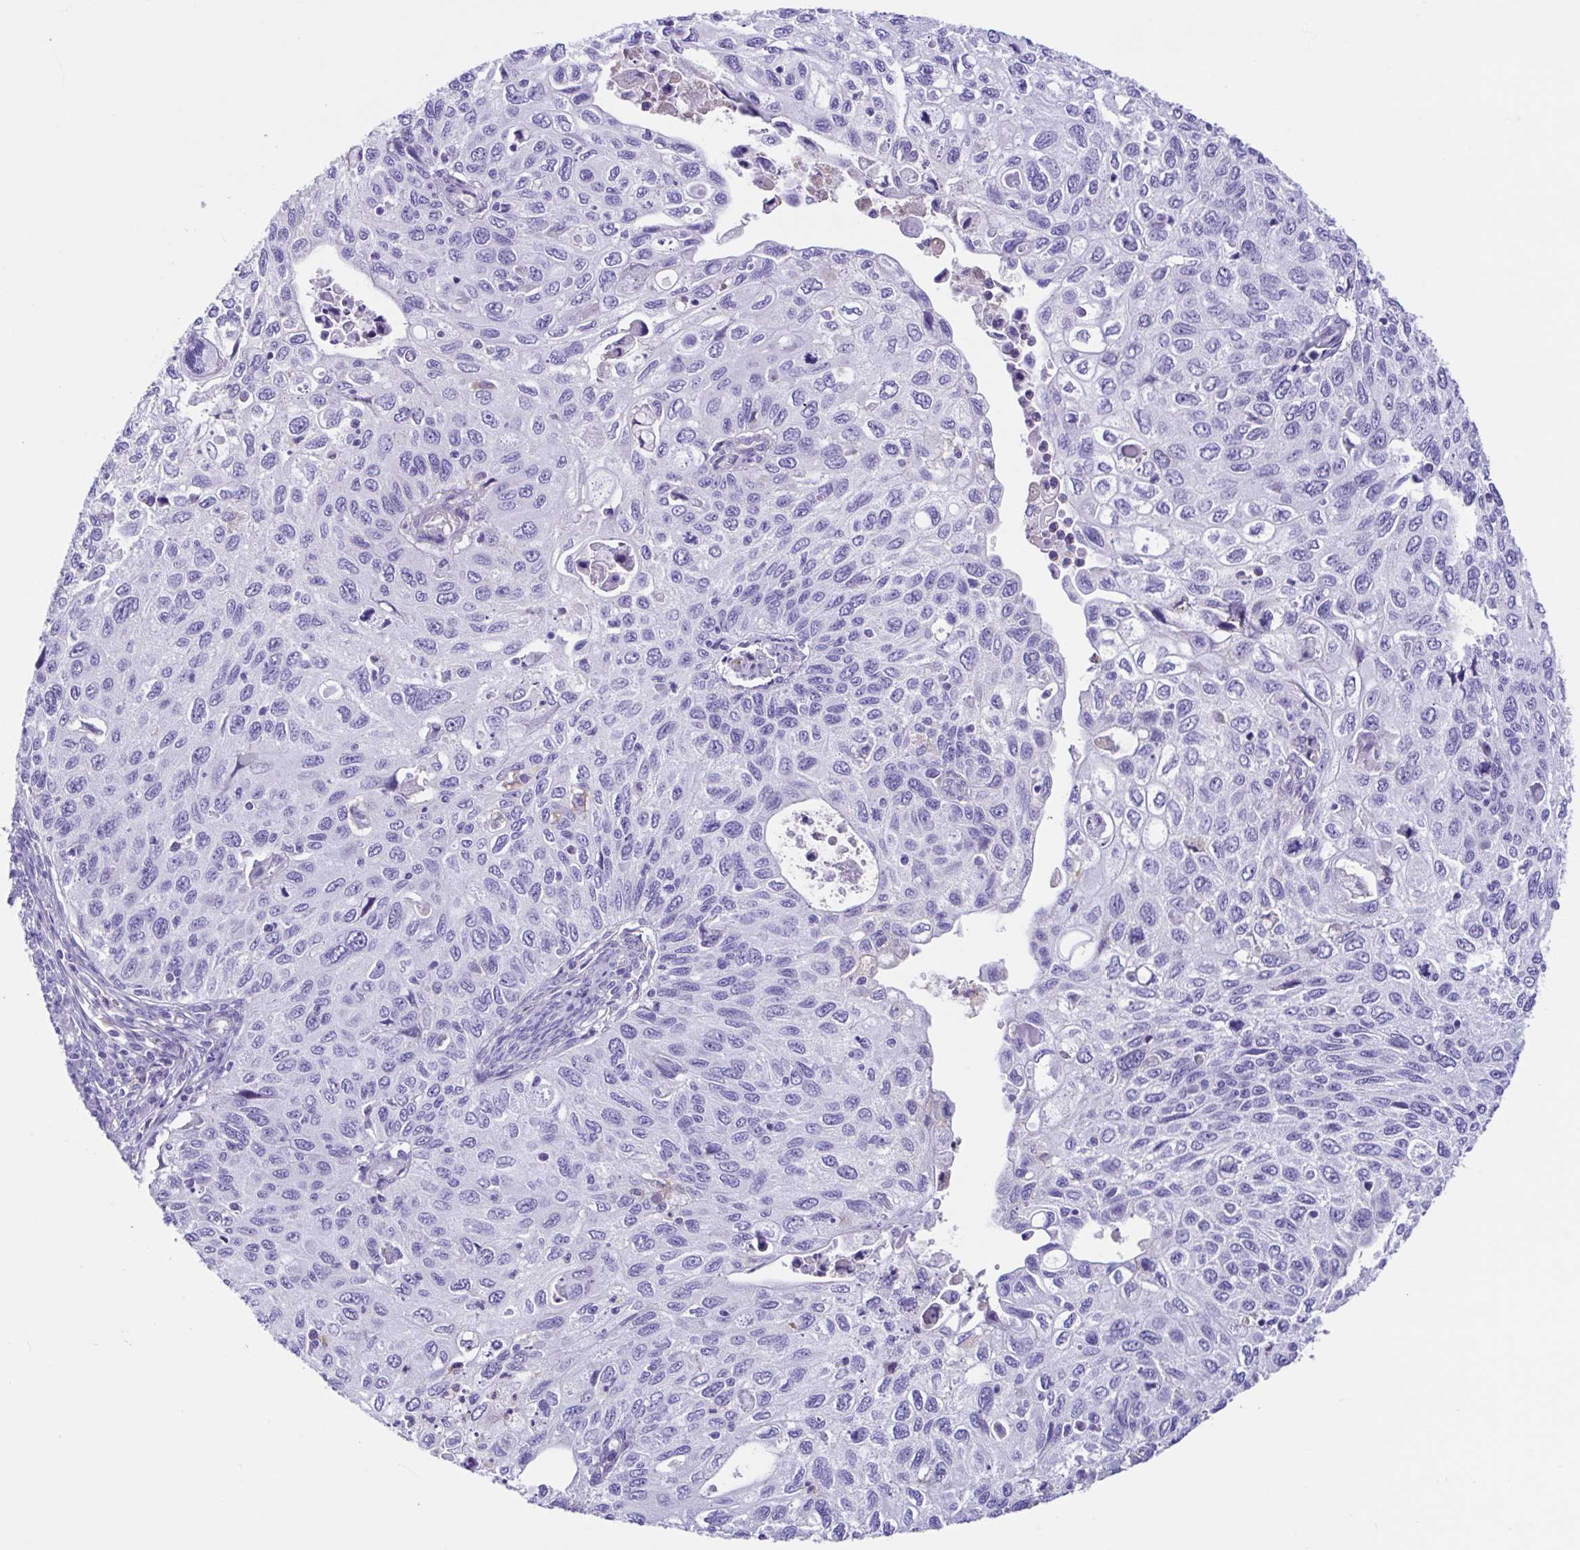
{"staining": {"intensity": "negative", "quantity": "none", "location": "none"}, "tissue": "cervical cancer", "cell_type": "Tumor cells", "image_type": "cancer", "snomed": [{"axis": "morphology", "description": "Squamous cell carcinoma, NOS"}, {"axis": "topography", "description": "Cervix"}], "caption": "A high-resolution micrograph shows immunohistochemistry (IHC) staining of squamous cell carcinoma (cervical), which demonstrates no significant staining in tumor cells. (DAB (3,3'-diaminobenzidine) IHC with hematoxylin counter stain).", "gene": "CYP11B1", "patient": {"sex": "female", "age": 70}}